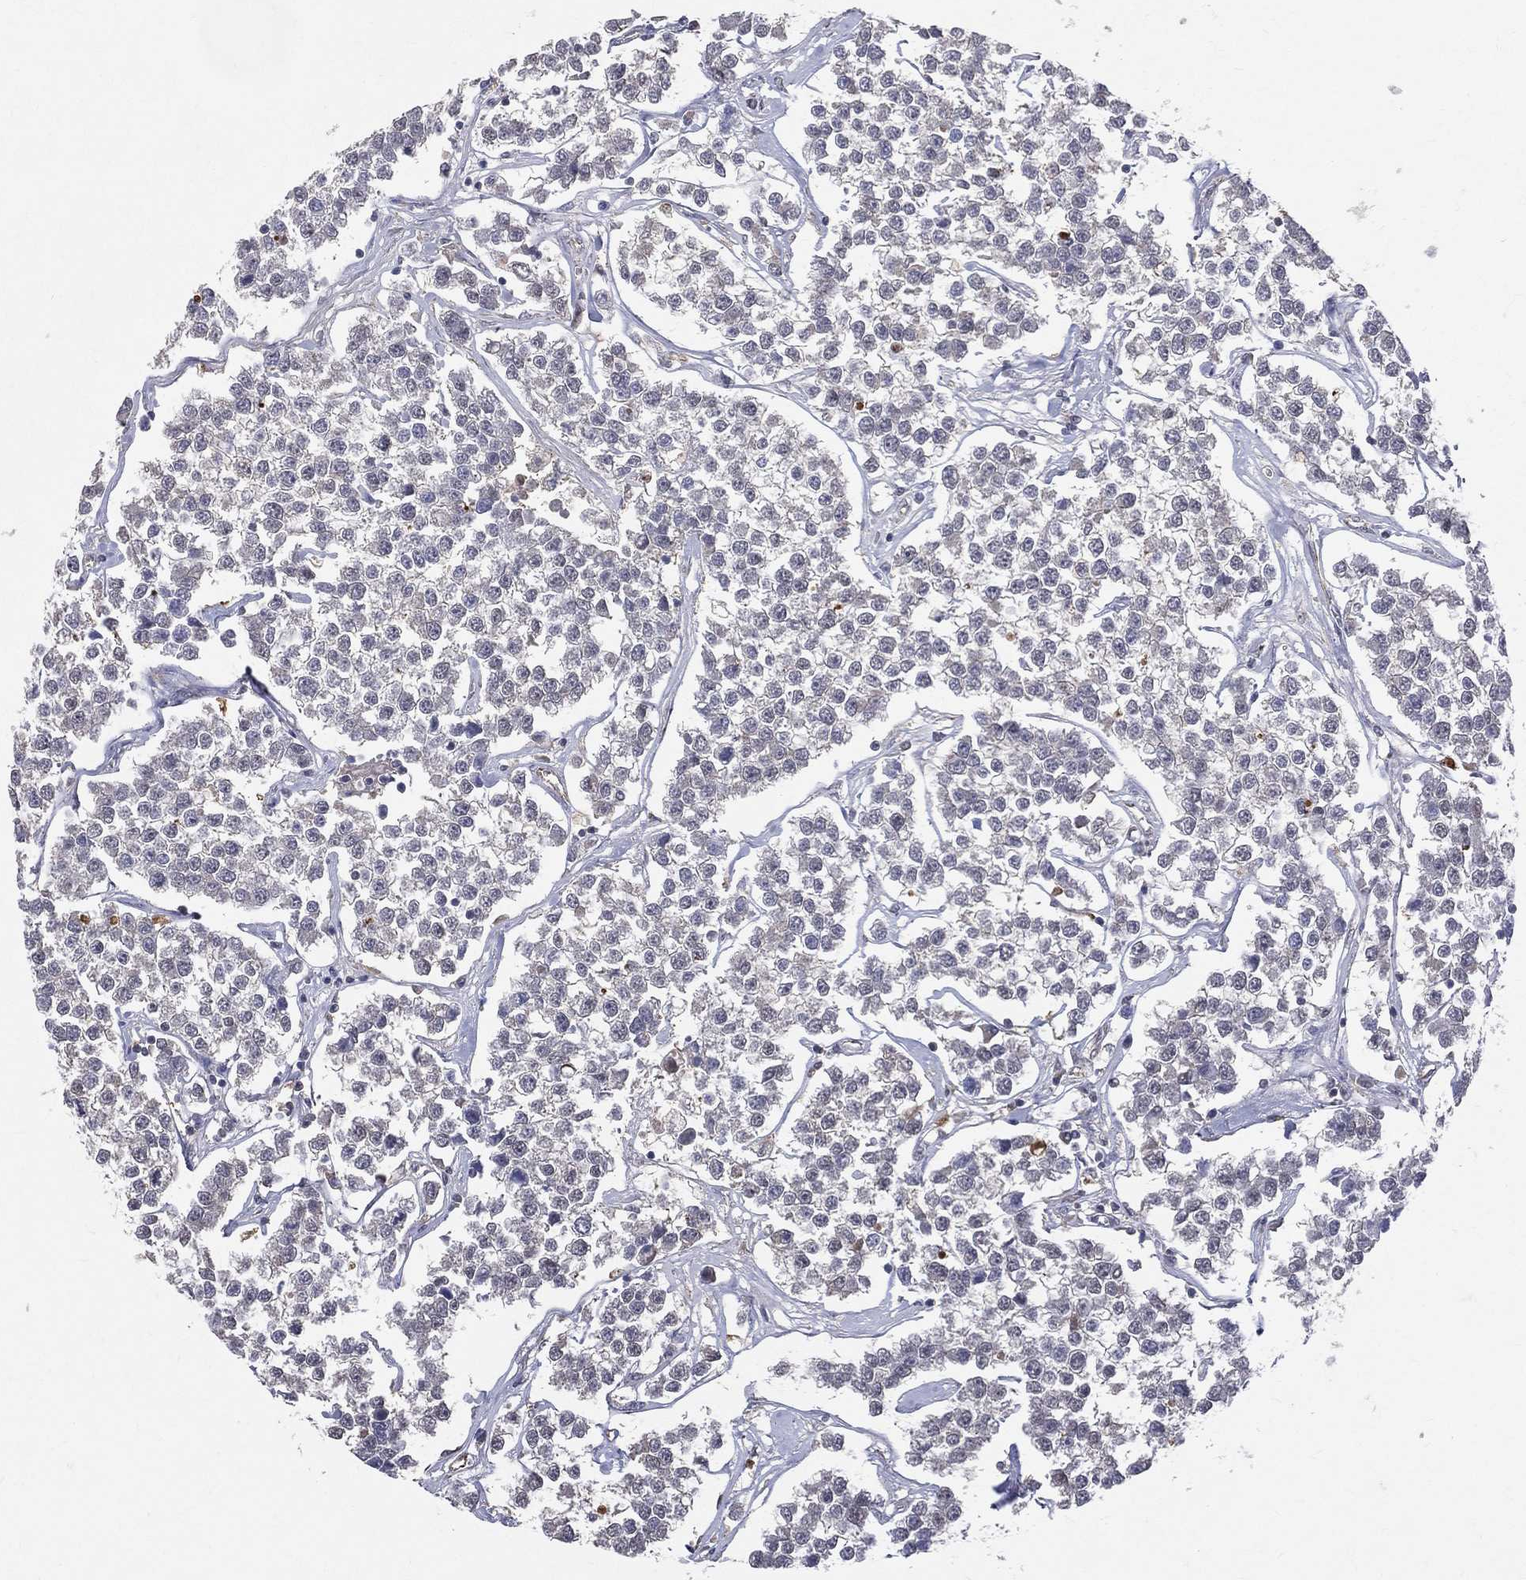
{"staining": {"intensity": "negative", "quantity": "none", "location": "none"}, "tissue": "testis cancer", "cell_type": "Tumor cells", "image_type": "cancer", "snomed": [{"axis": "morphology", "description": "Seminoma, NOS"}, {"axis": "topography", "description": "Testis"}], "caption": "The image exhibits no staining of tumor cells in testis cancer.", "gene": "GMPR2", "patient": {"sex": "male", "age": 59}}